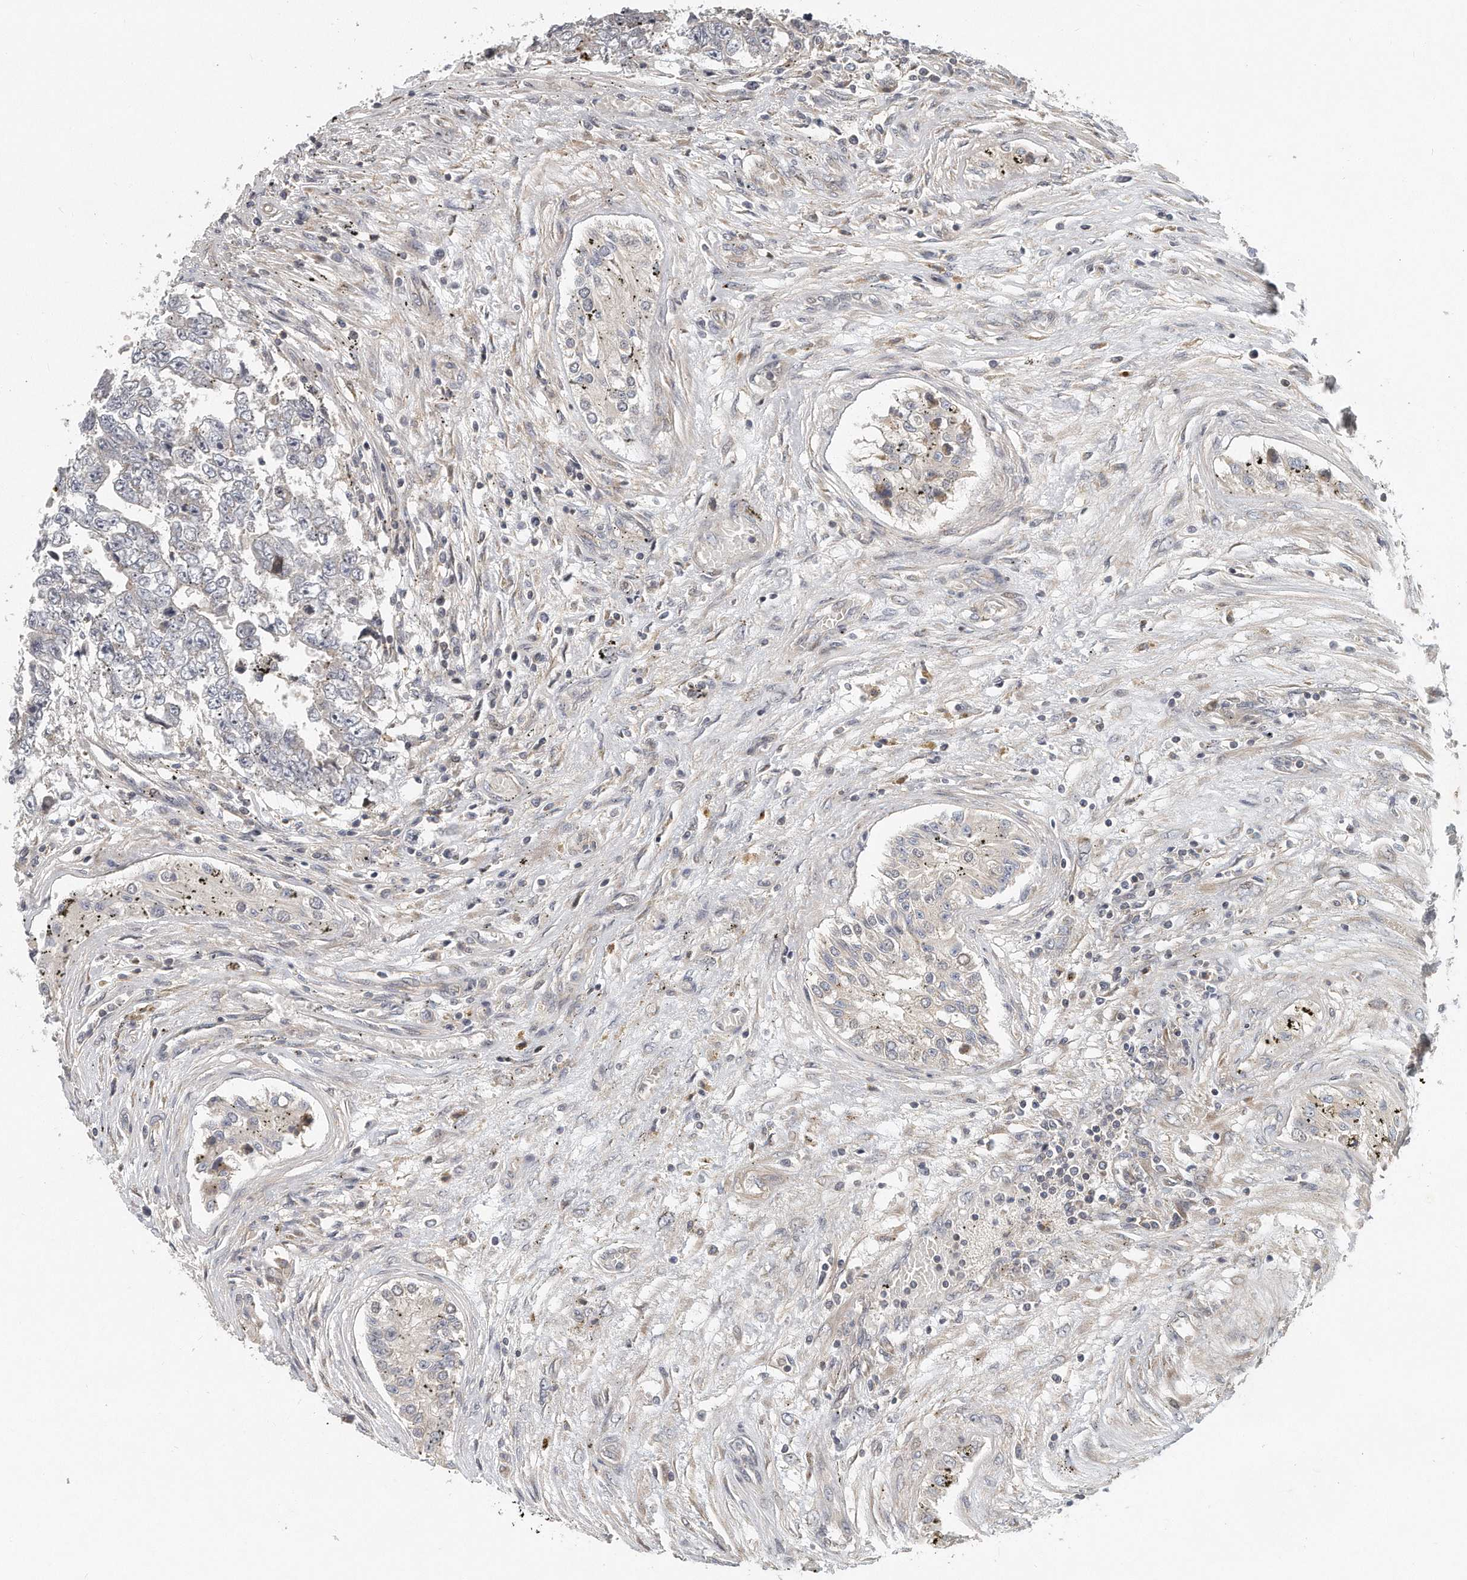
{"staining": {"intensity": "negative", "quantity": "none", "location": "none"}, "tissue": "testis cancer", "cell_type": "Tumor cells", "image_type": "cancer", "snomed": [{"axis": "morphology", "description": "Carcinoma, Embryonal, NOS"}, {"axis": "topography", "description": "Testis"}], "caption": "There is no significant expression in tumor cells of testis cancer.", "gene": "PCDH8", "patient": {"sex": "male", "age": 25}}